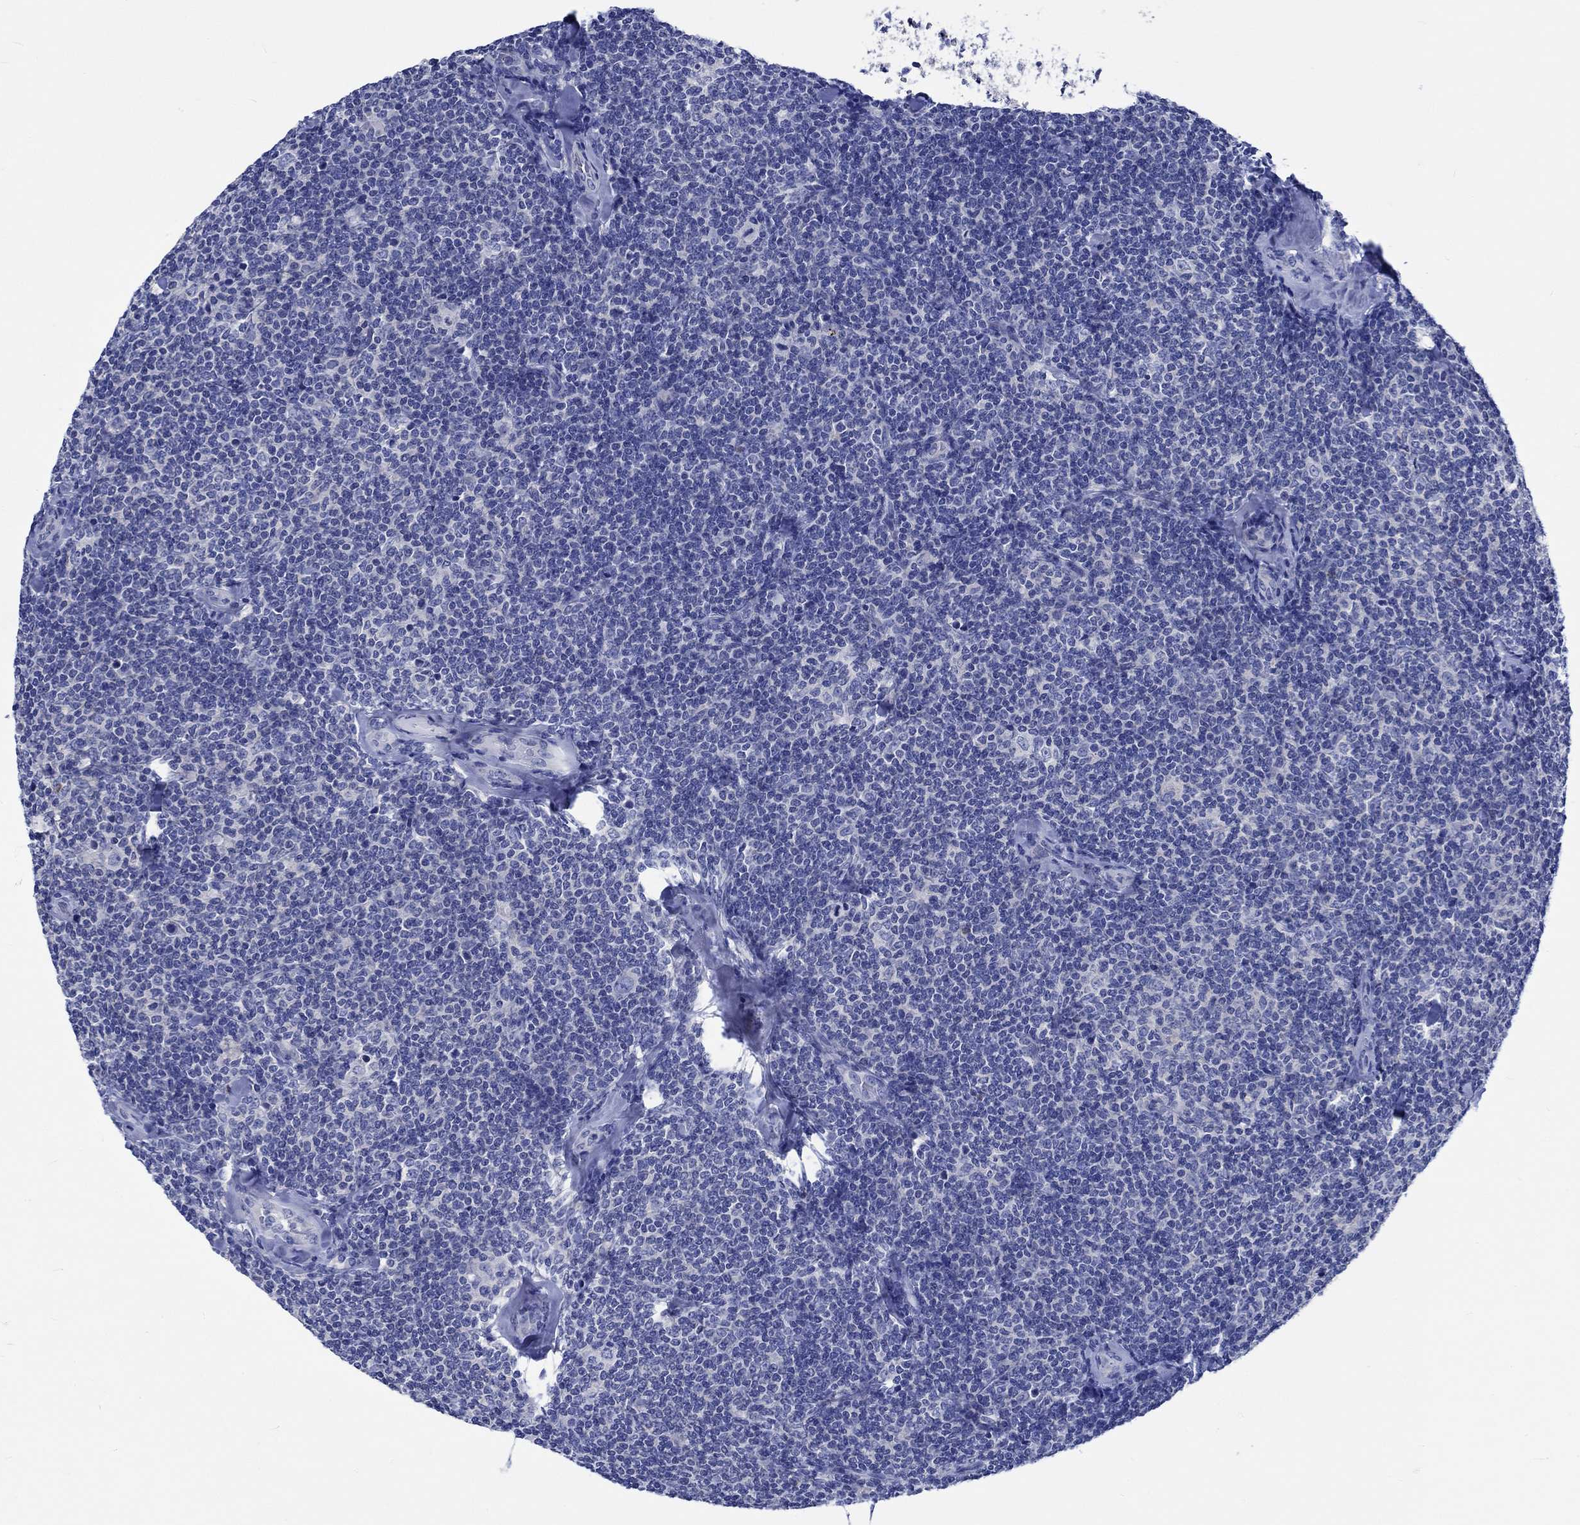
{"staining": {"intensity": "negative", "quantity": "none", "location": "none"}, "tissue": "lymphoma", "cell_type": "Tumor cells", "image_type": "cancer", "snomed": [{"axis": "morphology", "description": "Malignant lymphoma, non-Hodgkin's type, Low grade"}, {"axis": "topography", "description": "Lymph node"}], "caption": "This photomicrograph is of lymphoma stained with IHC to label a protein in brown with the nuclei are counter-stained blue. There is no expression in tumor cells. (IHC, brightfield microscopy, high magnification).", "gene": "PTPRN2", "patient": {"sex": "female", "age": 56}}